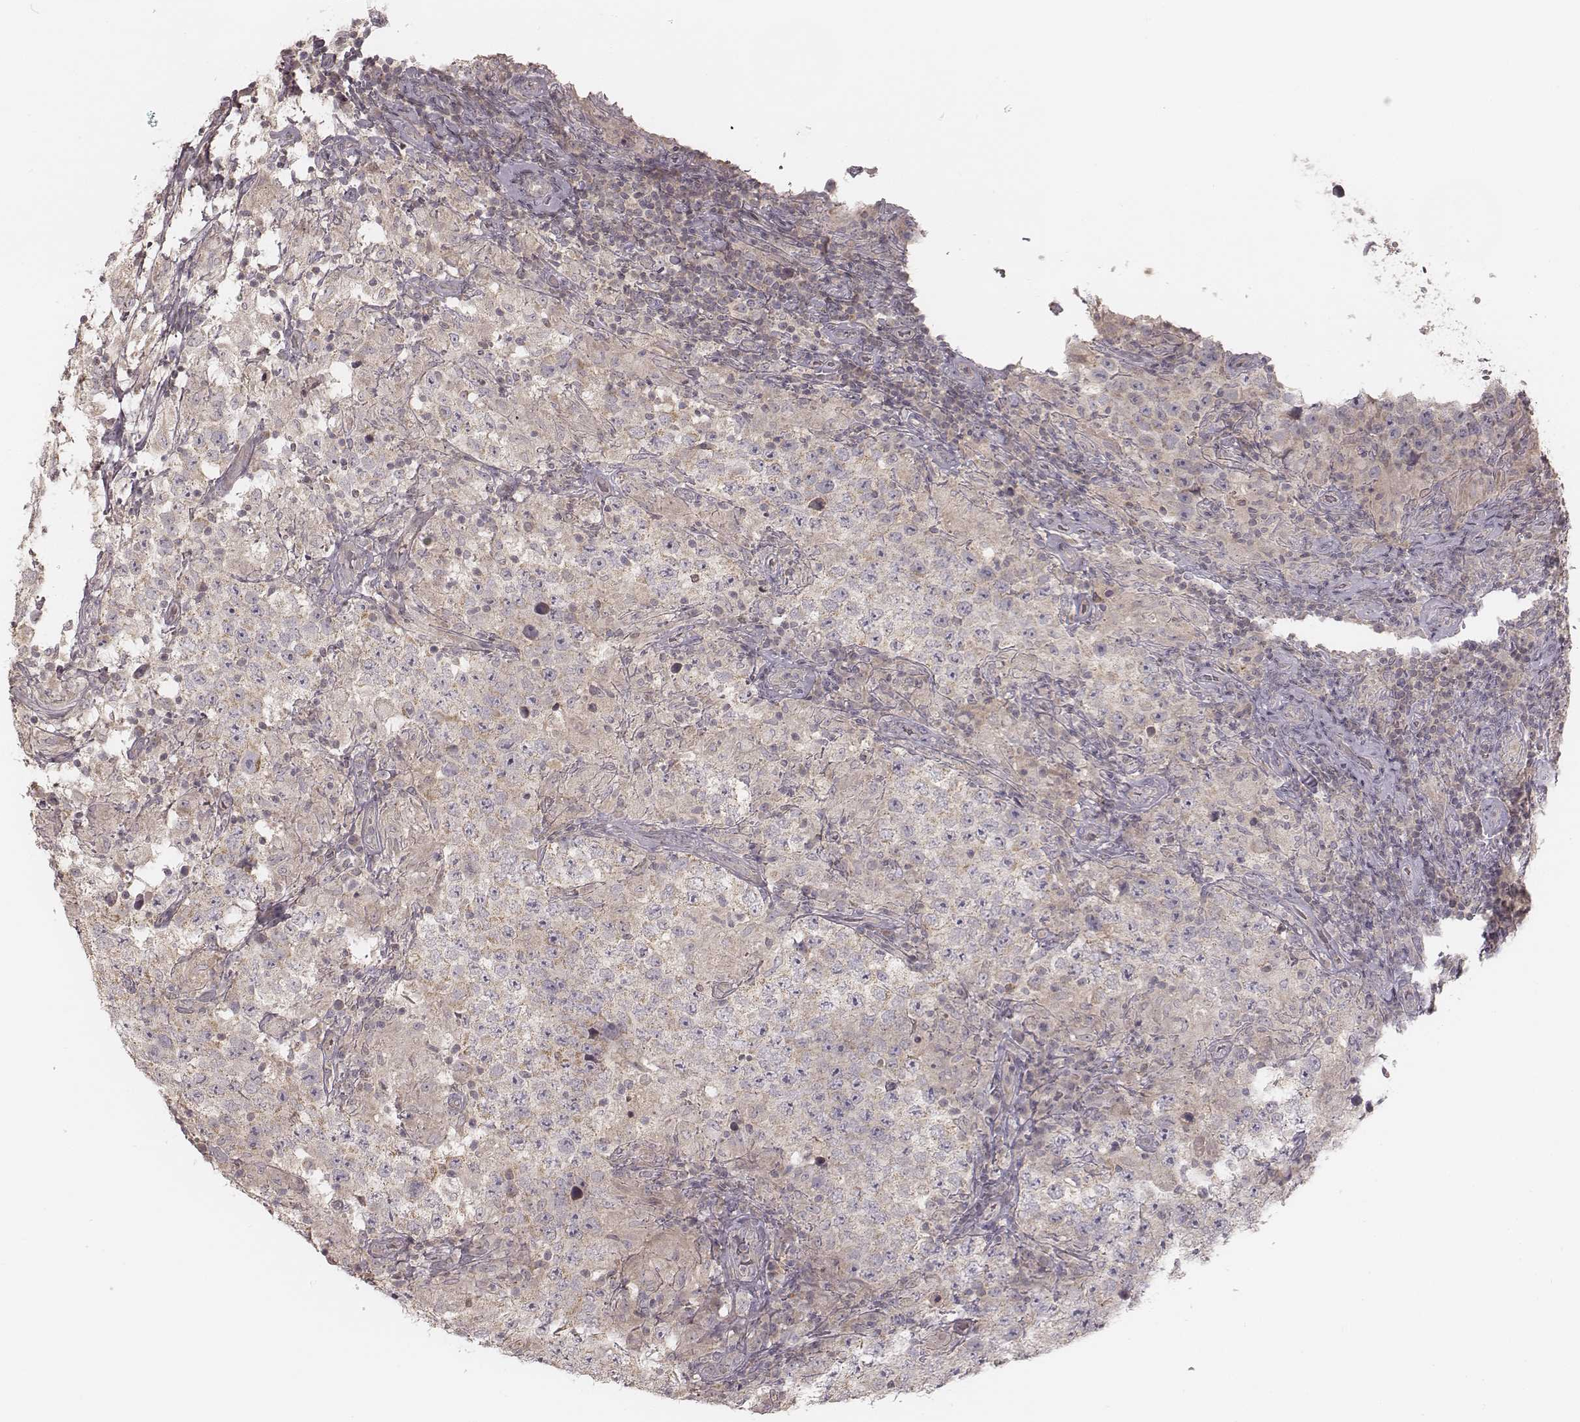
{"staining": {"intensity": "negative", "quantity": "none", "location": "none"}, "tissue": "testis cancer", "cell_type": "Tumor cells", "image_type": "cancer", "snomed": [{"axis": "morphology", "description": "Seminoma, NOS"}, {"axis": "morphology", "description": "Carcinoma, Embryonal, NOS"}, {"axis": "topography", "description": "Testis"}], "caption": "The photomicrograph exhibits no significant positivity in tumor cells of seminoma (testis).", "gene": "TDRD5", "patient": {"sex": "male", "age": 41}}